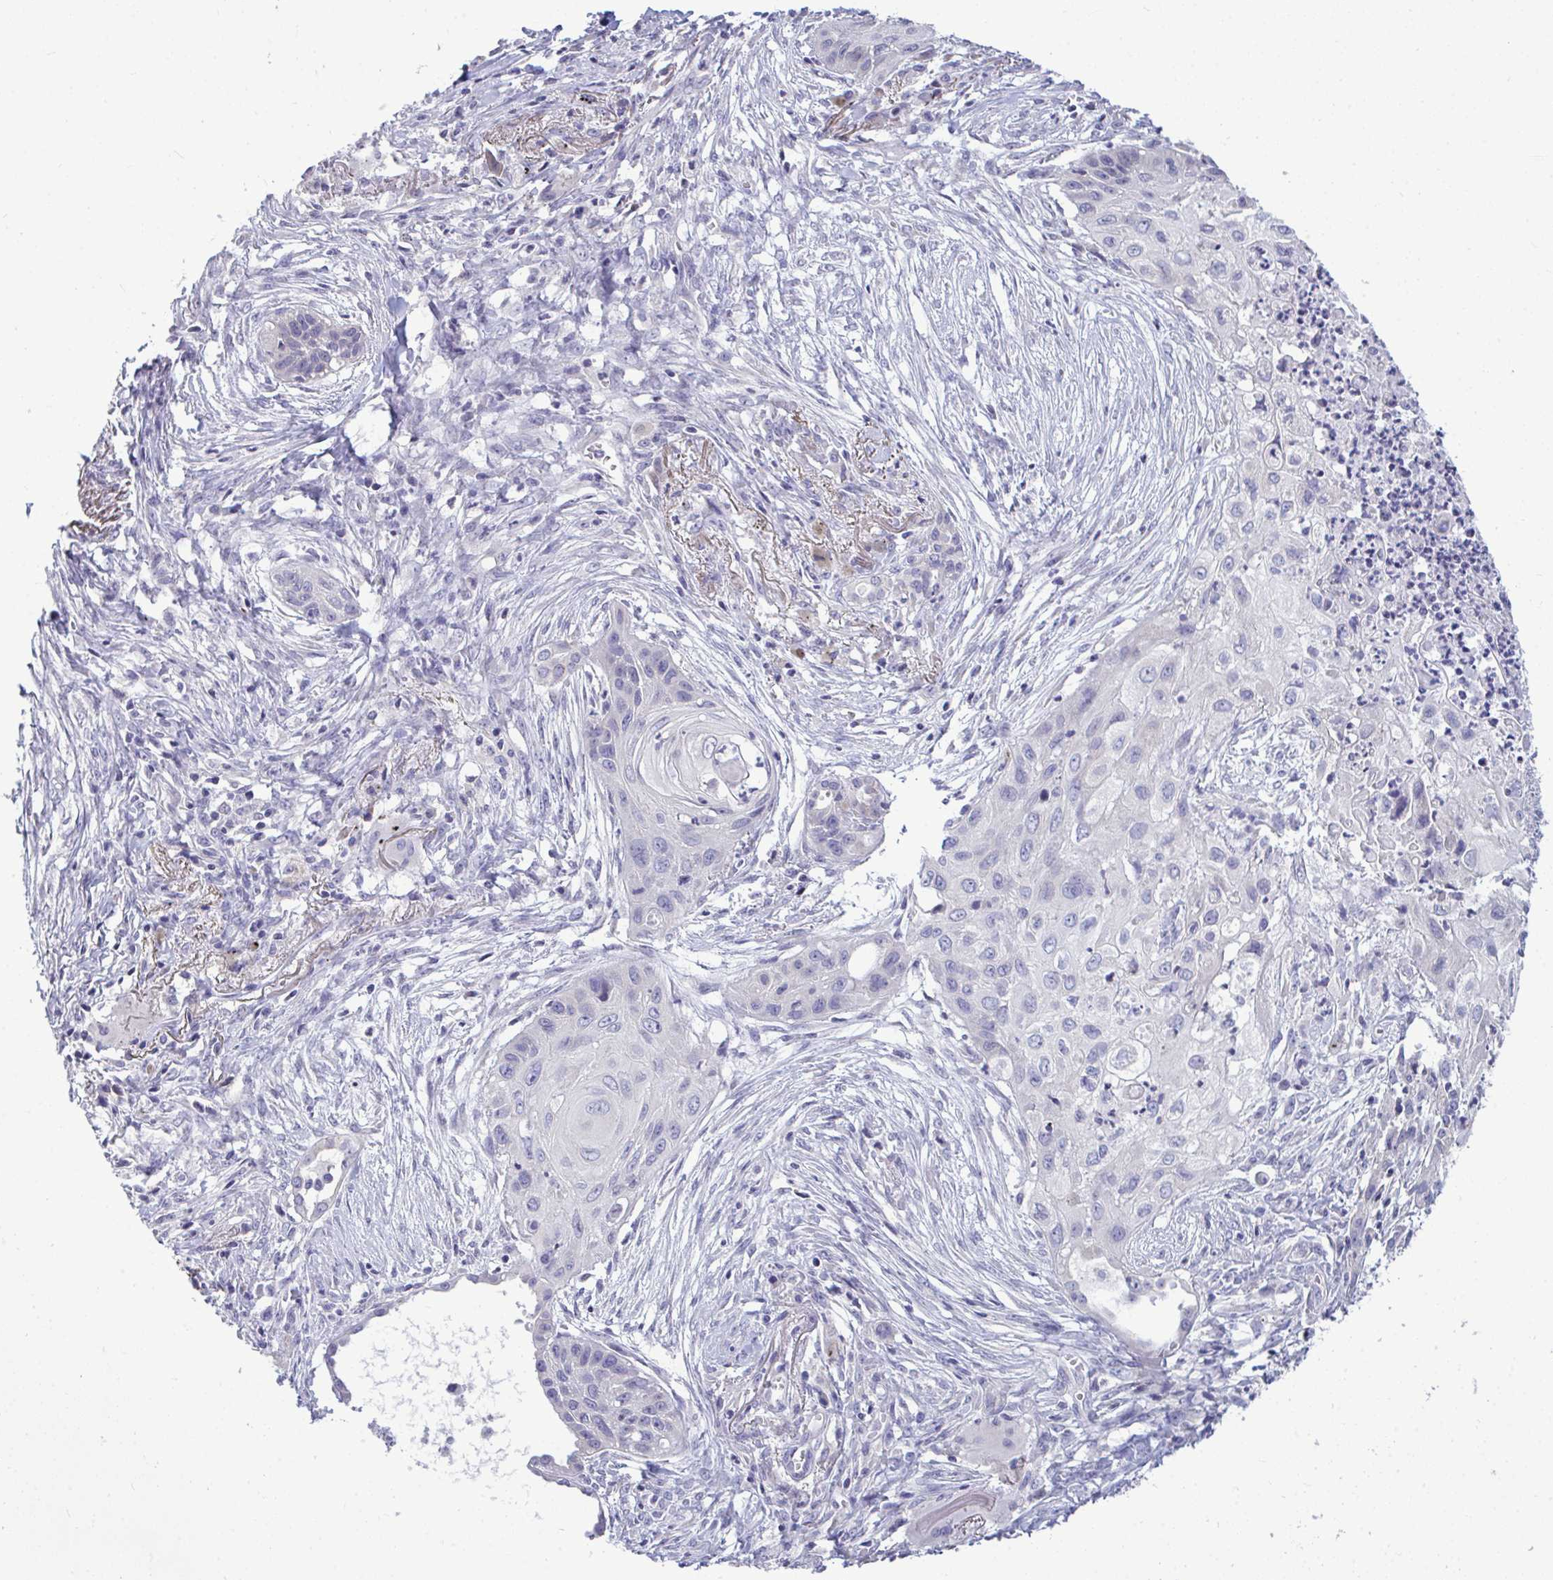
{"staining": {"intensity": "negative", "quantity": "none", "location": "none"}, "tissue": "lung cancer", "cell_type": "Tumor cells", "image_type": "cancer", "snomed": [{"axis": "morphology", "description": "Squamous cell carcinoma, NOS"}, {"axis": "topography", "description": "Lung"}], "caption": "High magnification brightfield microscopy of lung squamous cell carcinoma stained with DAB (3,3'-diaminobenzidine) (brown) and counterstained with hematoxylin (blue): tumor cells show no significant positivity.", "gene": "PIGK", "patient": {"sex": "male", "age": 71}}